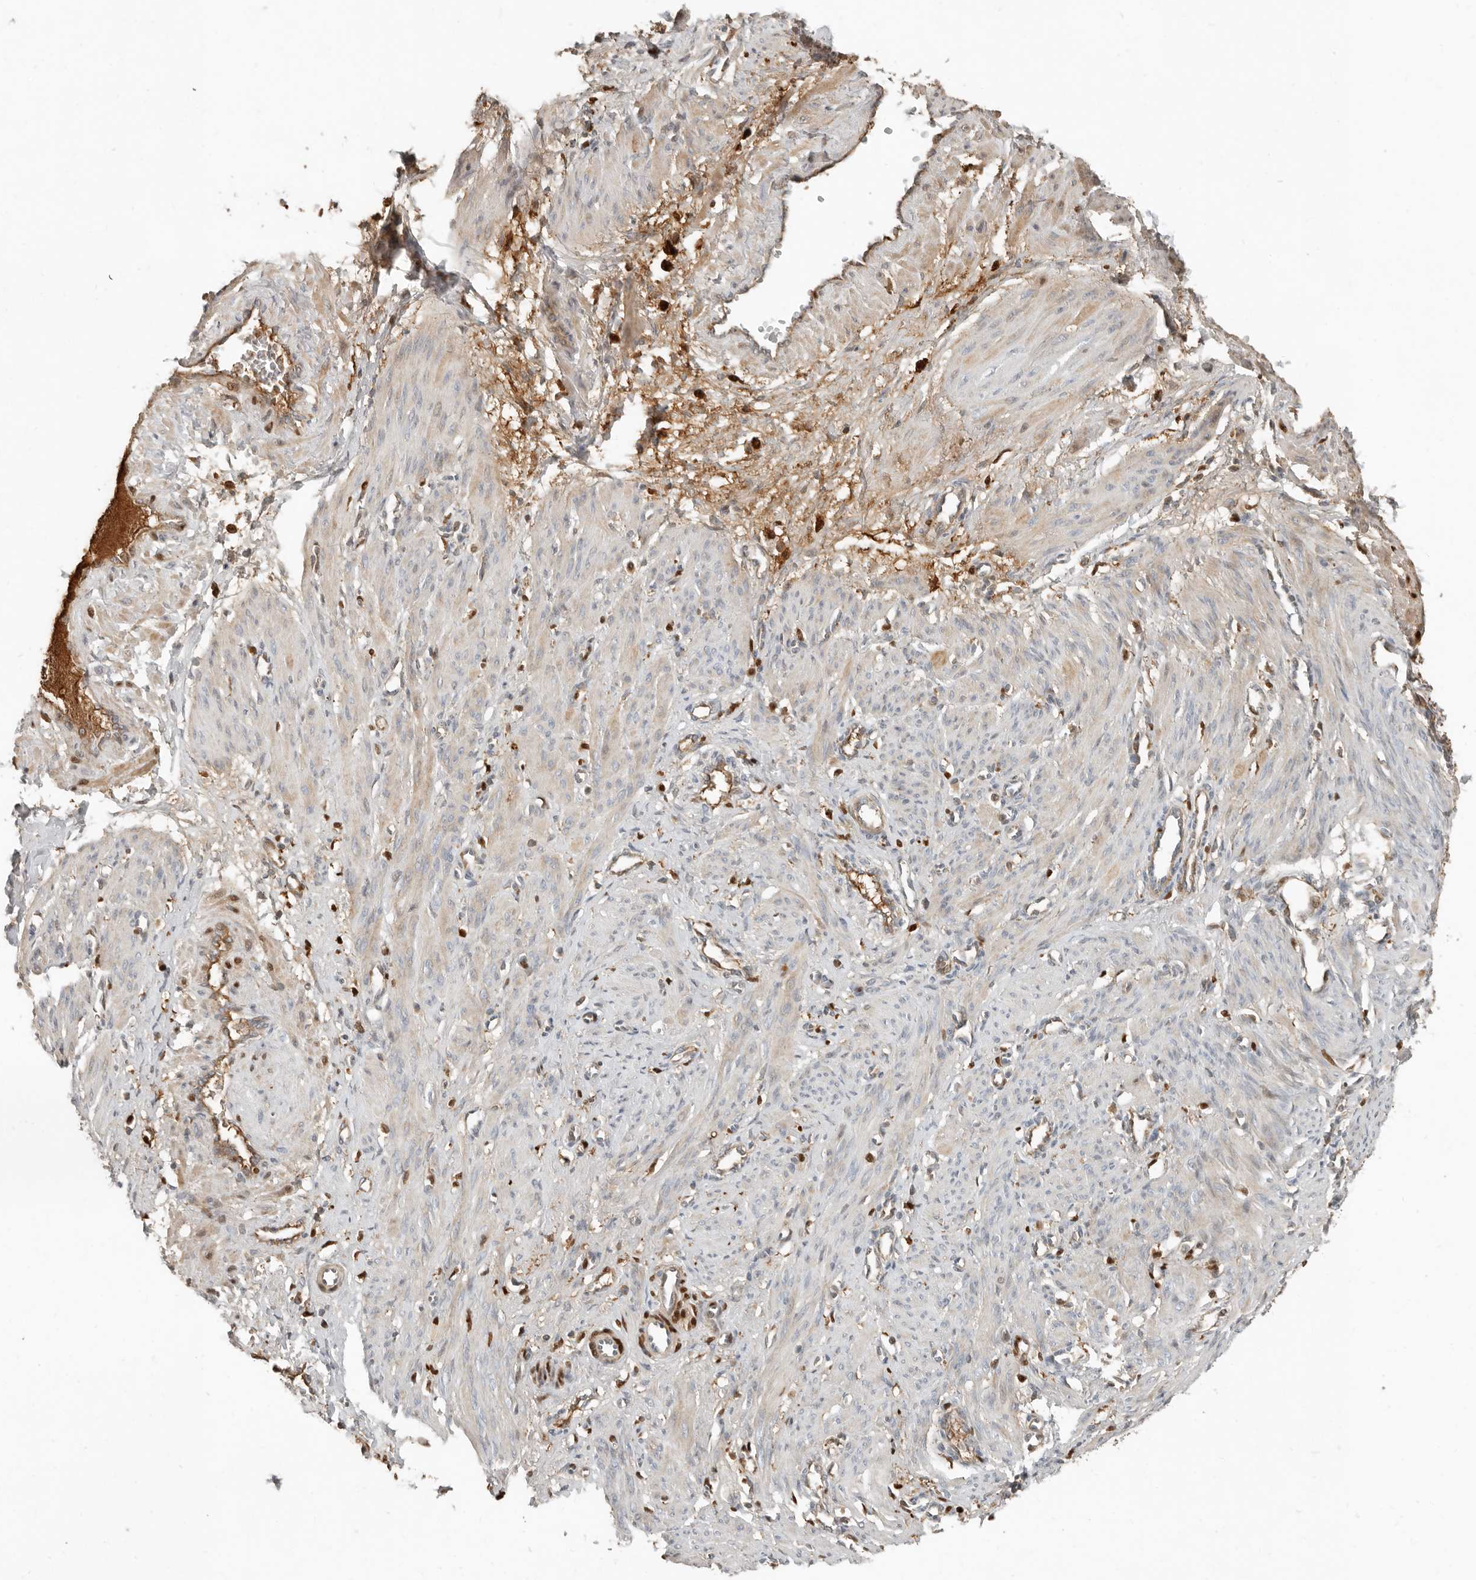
{"staining": {"intensity": "weak", "quantity": "<25%", "location": "cytoplasmic/membranous"}, "tissue": "smooth muscle", "cell_type": "Smooth muscle cells", "image_type": "normal", "snomed": [{"axis": "morphology", "description": "Normal tissue, NOS"}, {"axis": "topography", "description": "Endometrium"}], "caption": "A high-resolution micrograph shows immunohistochemistry staining of benign smooth muscle, which shows no significant expression in smooth muscle cells. The staining is performed using DAB (3,3'-diaminobenzidine) brown chromogen with nuclei counter-stained in using hematoxylin.", "gene": "KLHL38", "patient": {"sex": "female", "age": 33}}